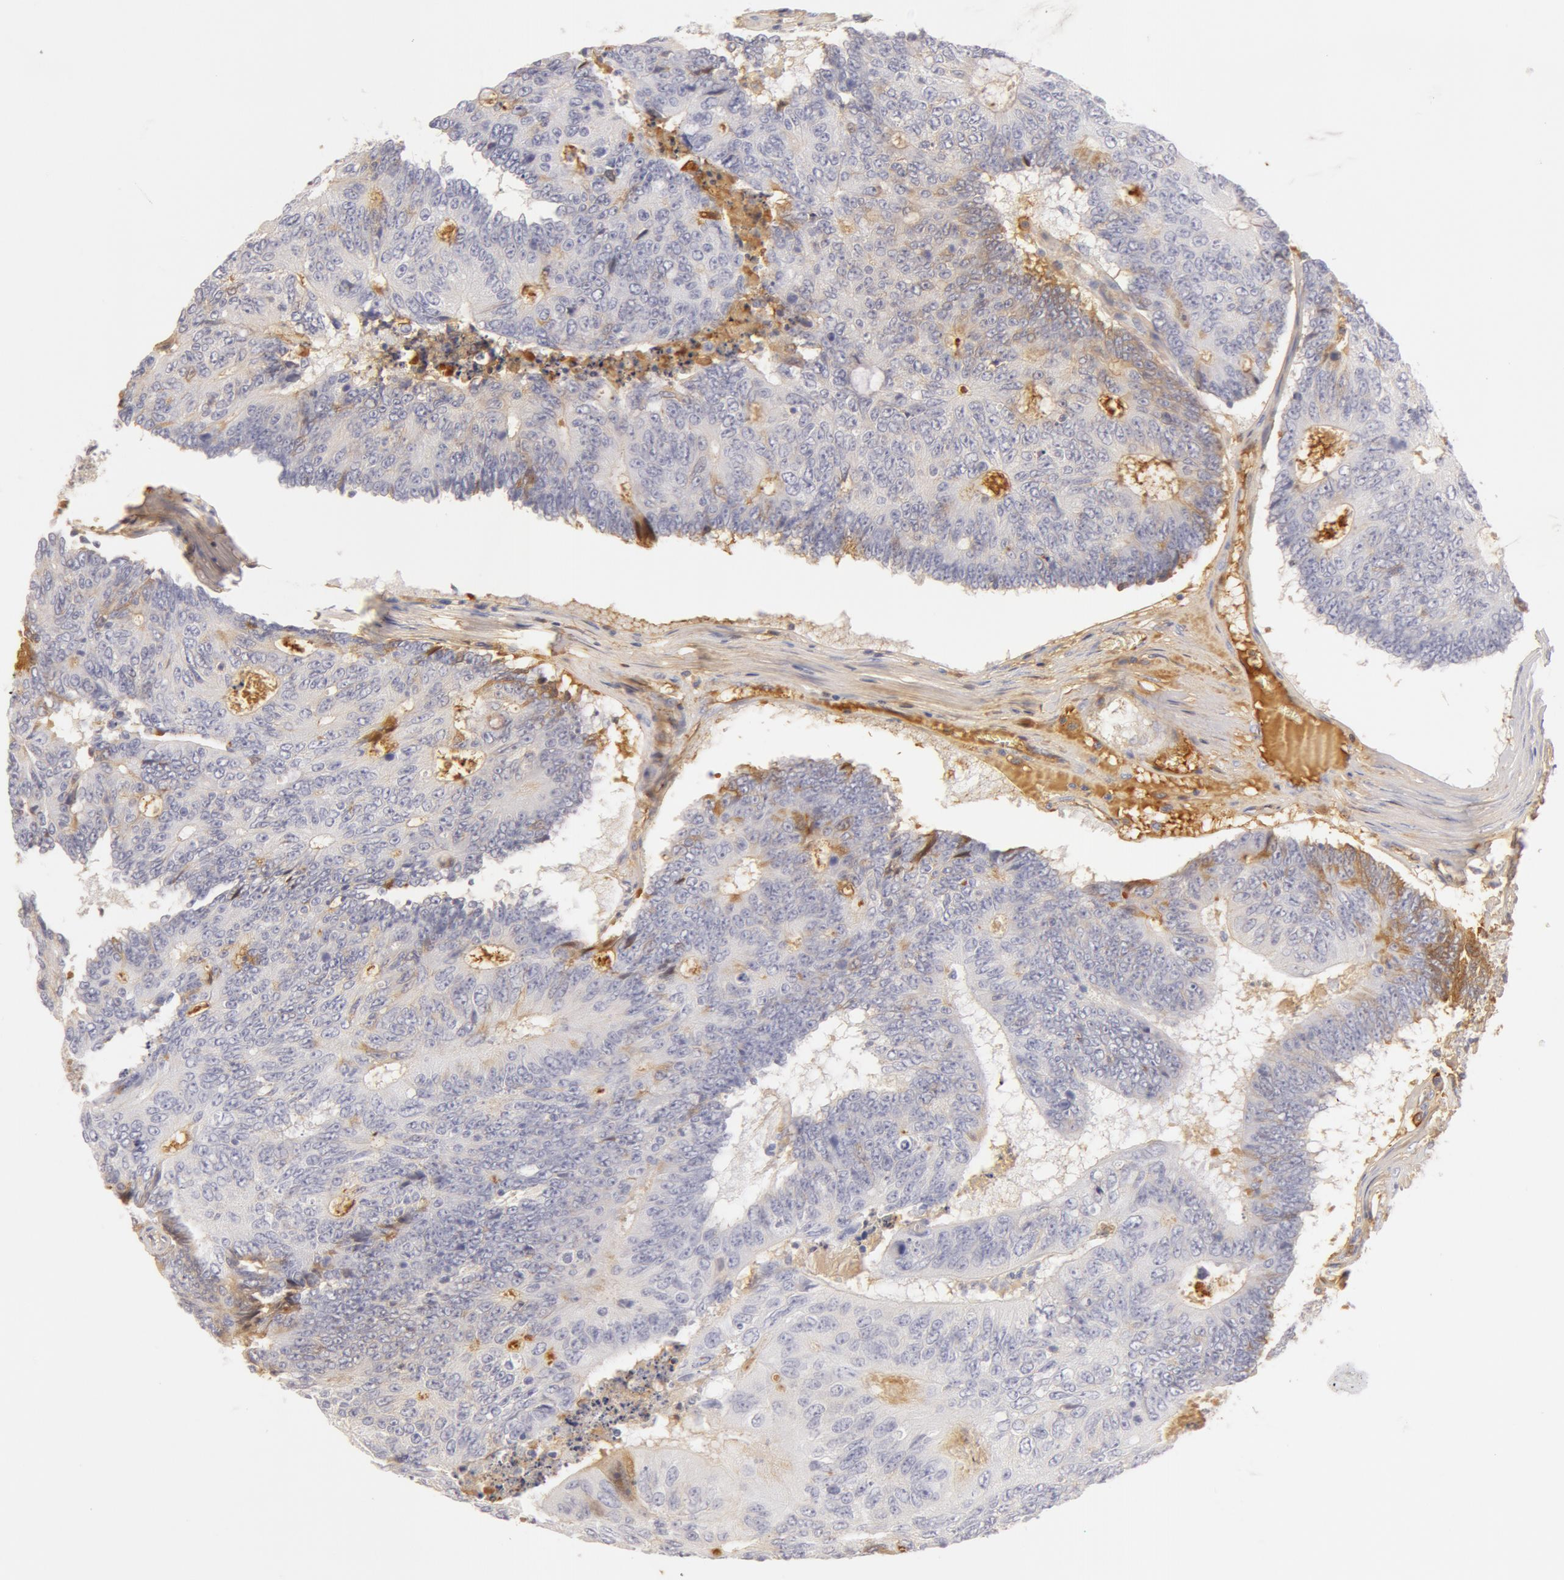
{"staining": {"intensity": "negative", "quantity": "none", "location": "none"}, "tissue": "colorectal cancer", "cell_type": "Tumor cells", "image_type": "cancer", "snomed": [{"axis": "morphology", "description": "Adenocarcinoma, NOS"}, {"axis": "topography", "description": "Colon"}], "caption": "Colorectal cancer was stained to show a protein in brown. There is no significant staining in tumor cells.", "gene": "AHSG", "patient": {"sex": "male", "age": 65}}